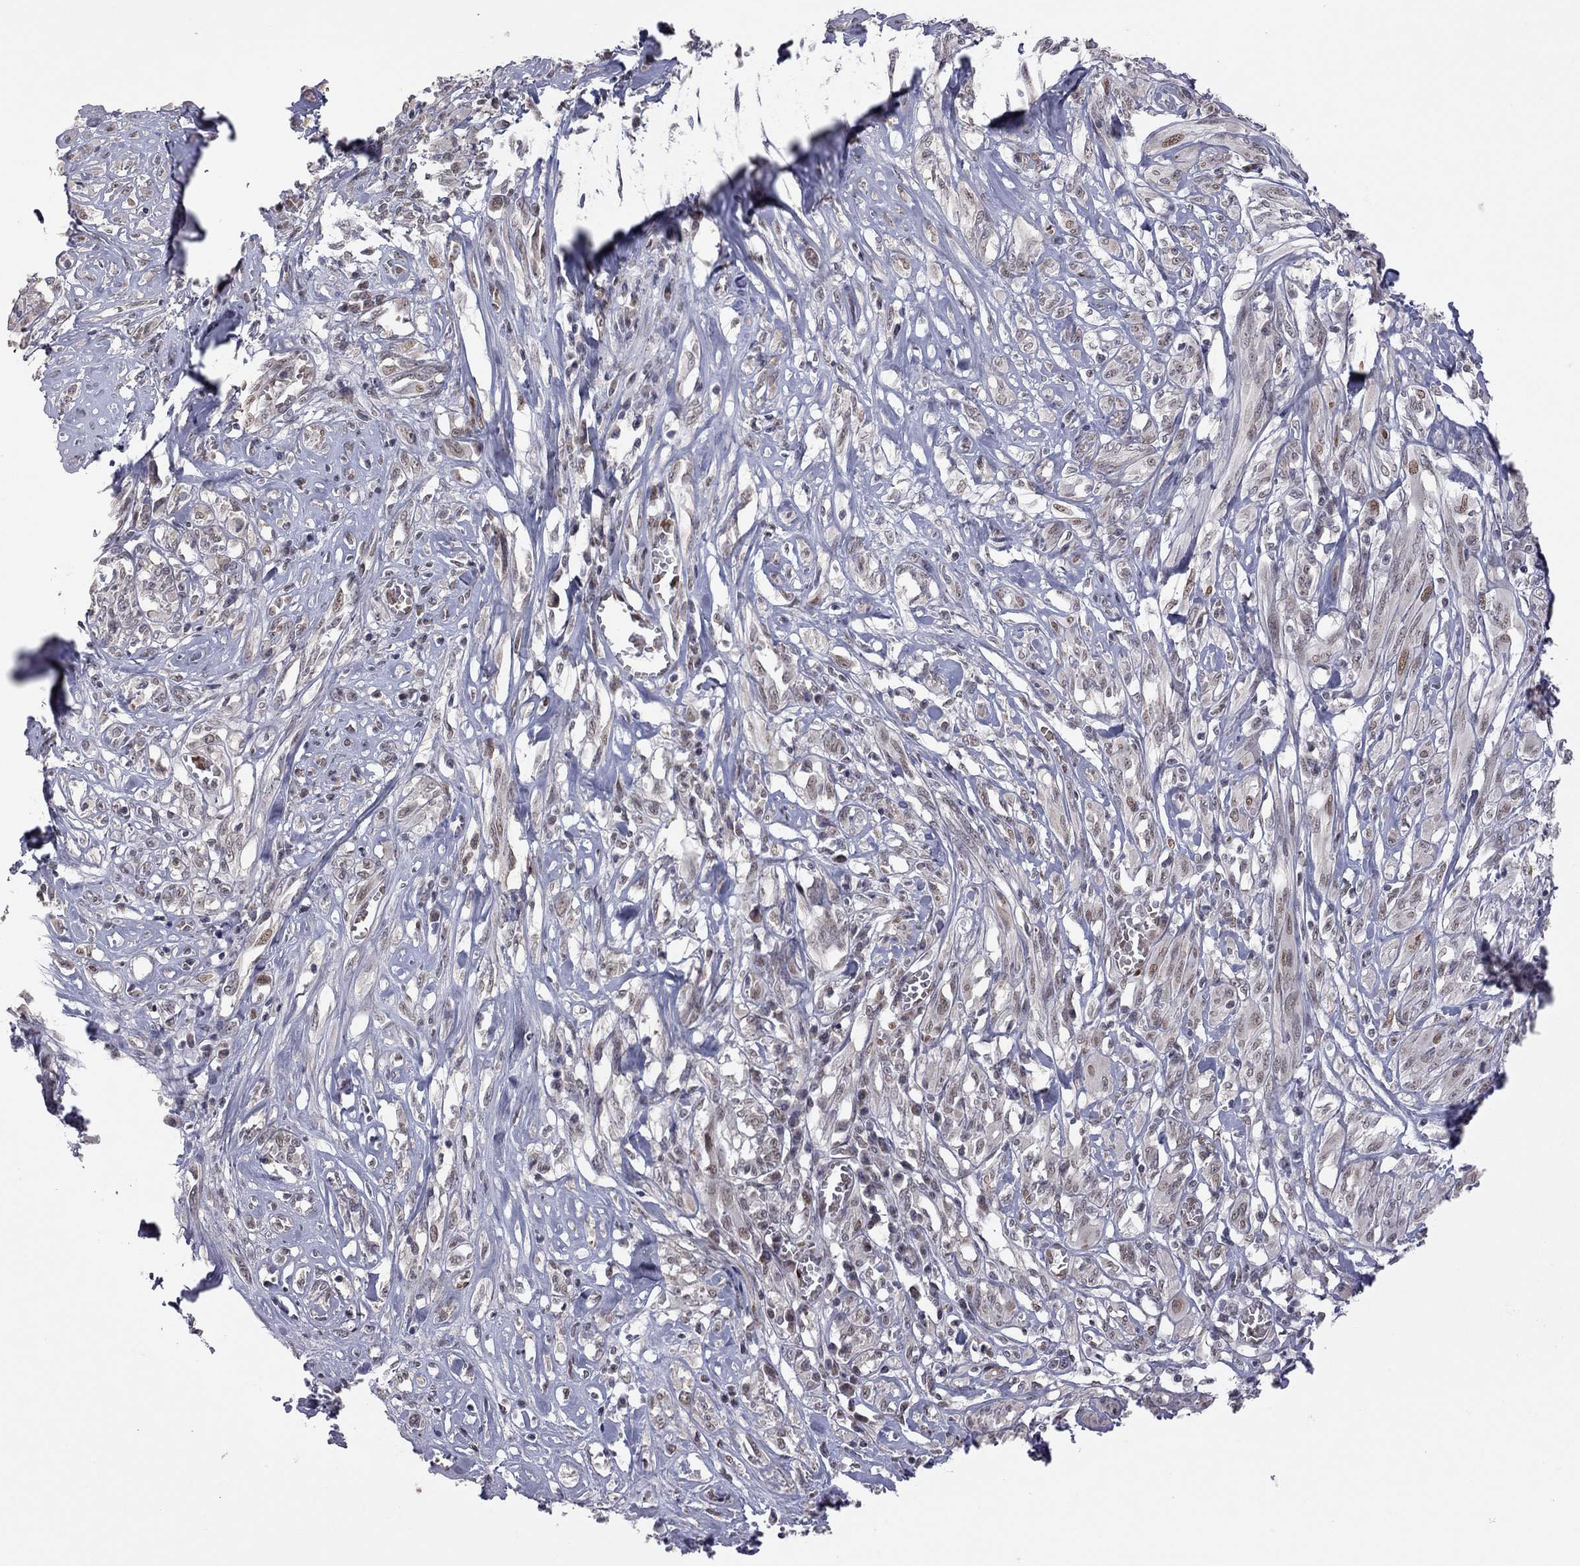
{"staining": {"intensity": "moderate", "quantity": "<25%", "location": "nuclear"}, "tissue": "melanoma", "cell_type": "Tumor cells", "image_type": "cancer", "snomed": [{"axis": "morphology", "description": "Malignant melanoma, NOS"}, {"axis": "topography", "description": "Skin"}], "caption": "A brown stain highlights moderate nuclear staining of a protein in human malignant melanoma tumor cells. Using DAB (brown) and hematoxylin (blue) stains, captured at high magnification using brightfield microscopy.", "gene": "MC3R", "patient": {"sex": "female", "age": 91}}